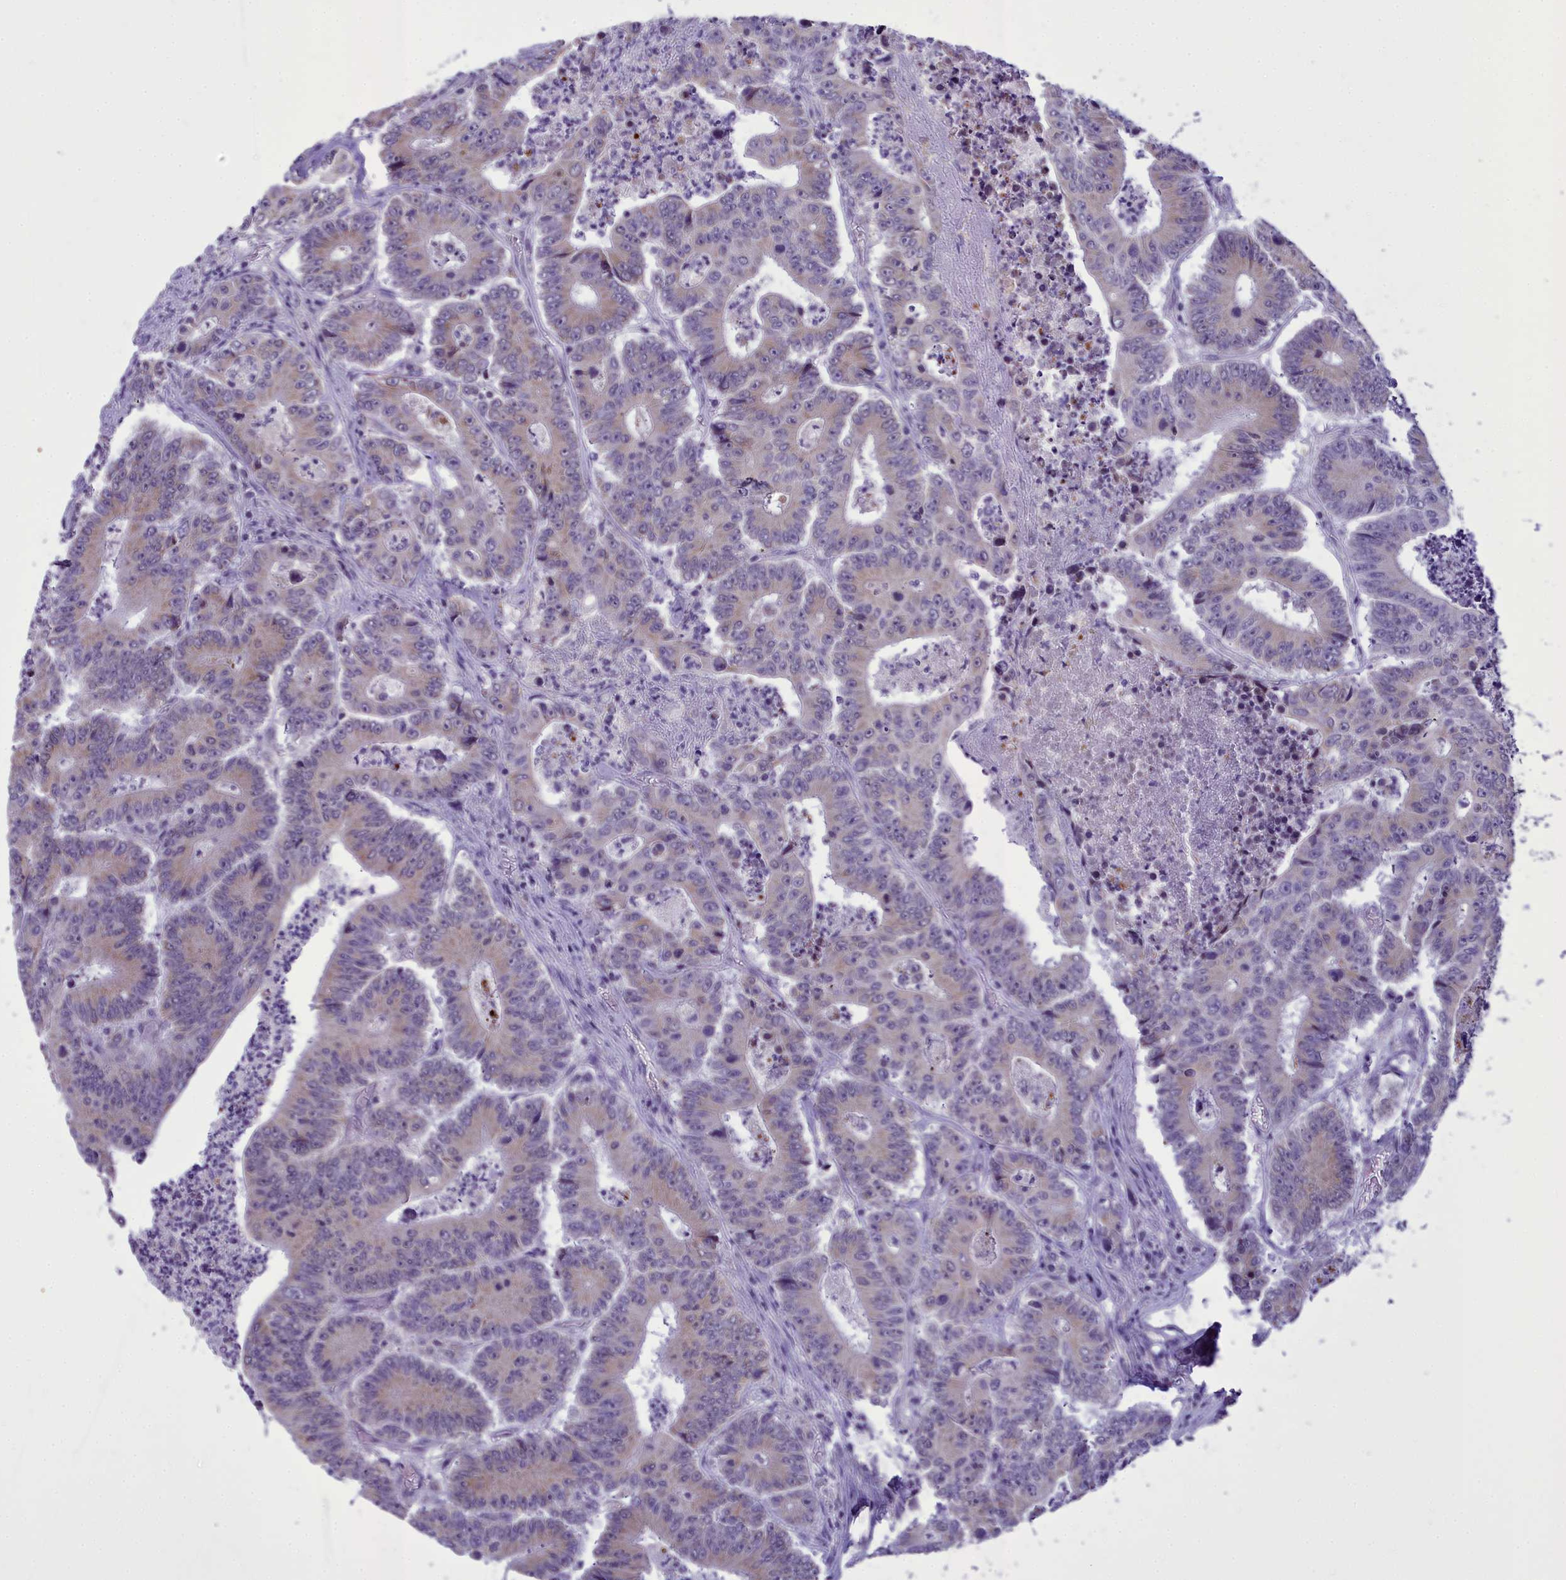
{"staining": {"intensity": "weak", "quantity": "25%-75%", "location": "cytoplasmic/membranous"}, "tissue": "colorectal cancer", "cell_type": "Tumor cells", "image_type": "cancer", "snomed": [{"axis": "morphology", "description": "Adenocarcinoma, NOS"}, {"axis": "topography", "description": "Colon"}], "caption": "This image demonstrates immunohistochemistry (IHC) staining of adenocarcinoma (colorectal), with low weak cytoplasmic/membranous expression in about 25%-75% of tumor cells.", "gene": "B9D2", "patient": {"sex": "male", "age": 83}}